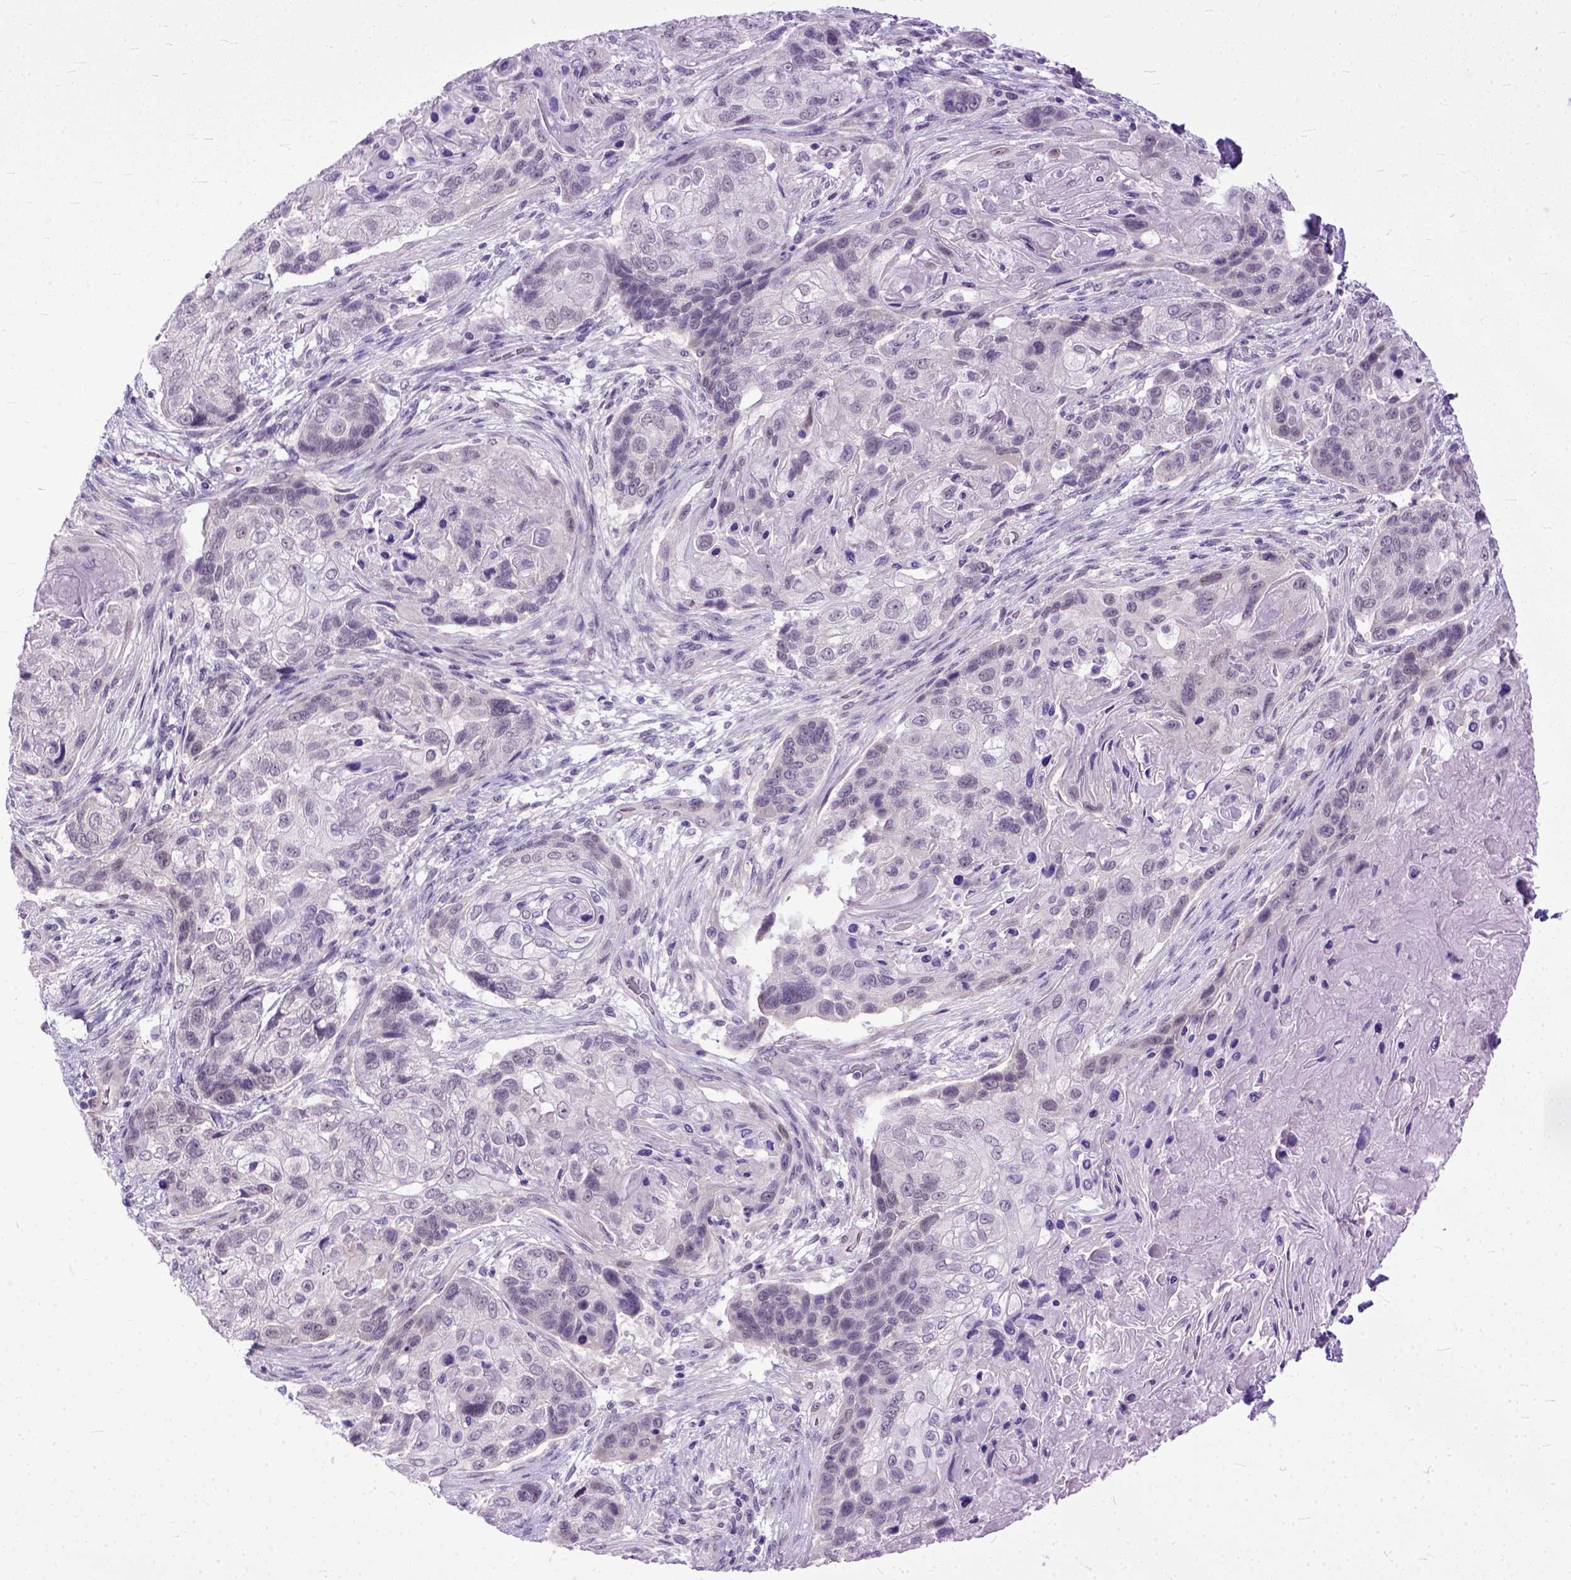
{"staining": {"intensity": "negative", "quantity": "none", "location": "none"}, "tissue": "lung cancer", "cell_type": "Tumor cells", "image_type": "cancer", "snomed": [{"axis": "morphology", "description": "Squamous cell carcinoma, NOS"}, {"axis": "topography", "description": "Lung"}], "caption": "Immunohistochemical staining of lung cancer shows no significant staining in tumor cells. (Immunohistochemistry, brightfield microscopy, high magnification).", "gene": "TCEAL7", "patient": {"sex": "male", "age": 69}}